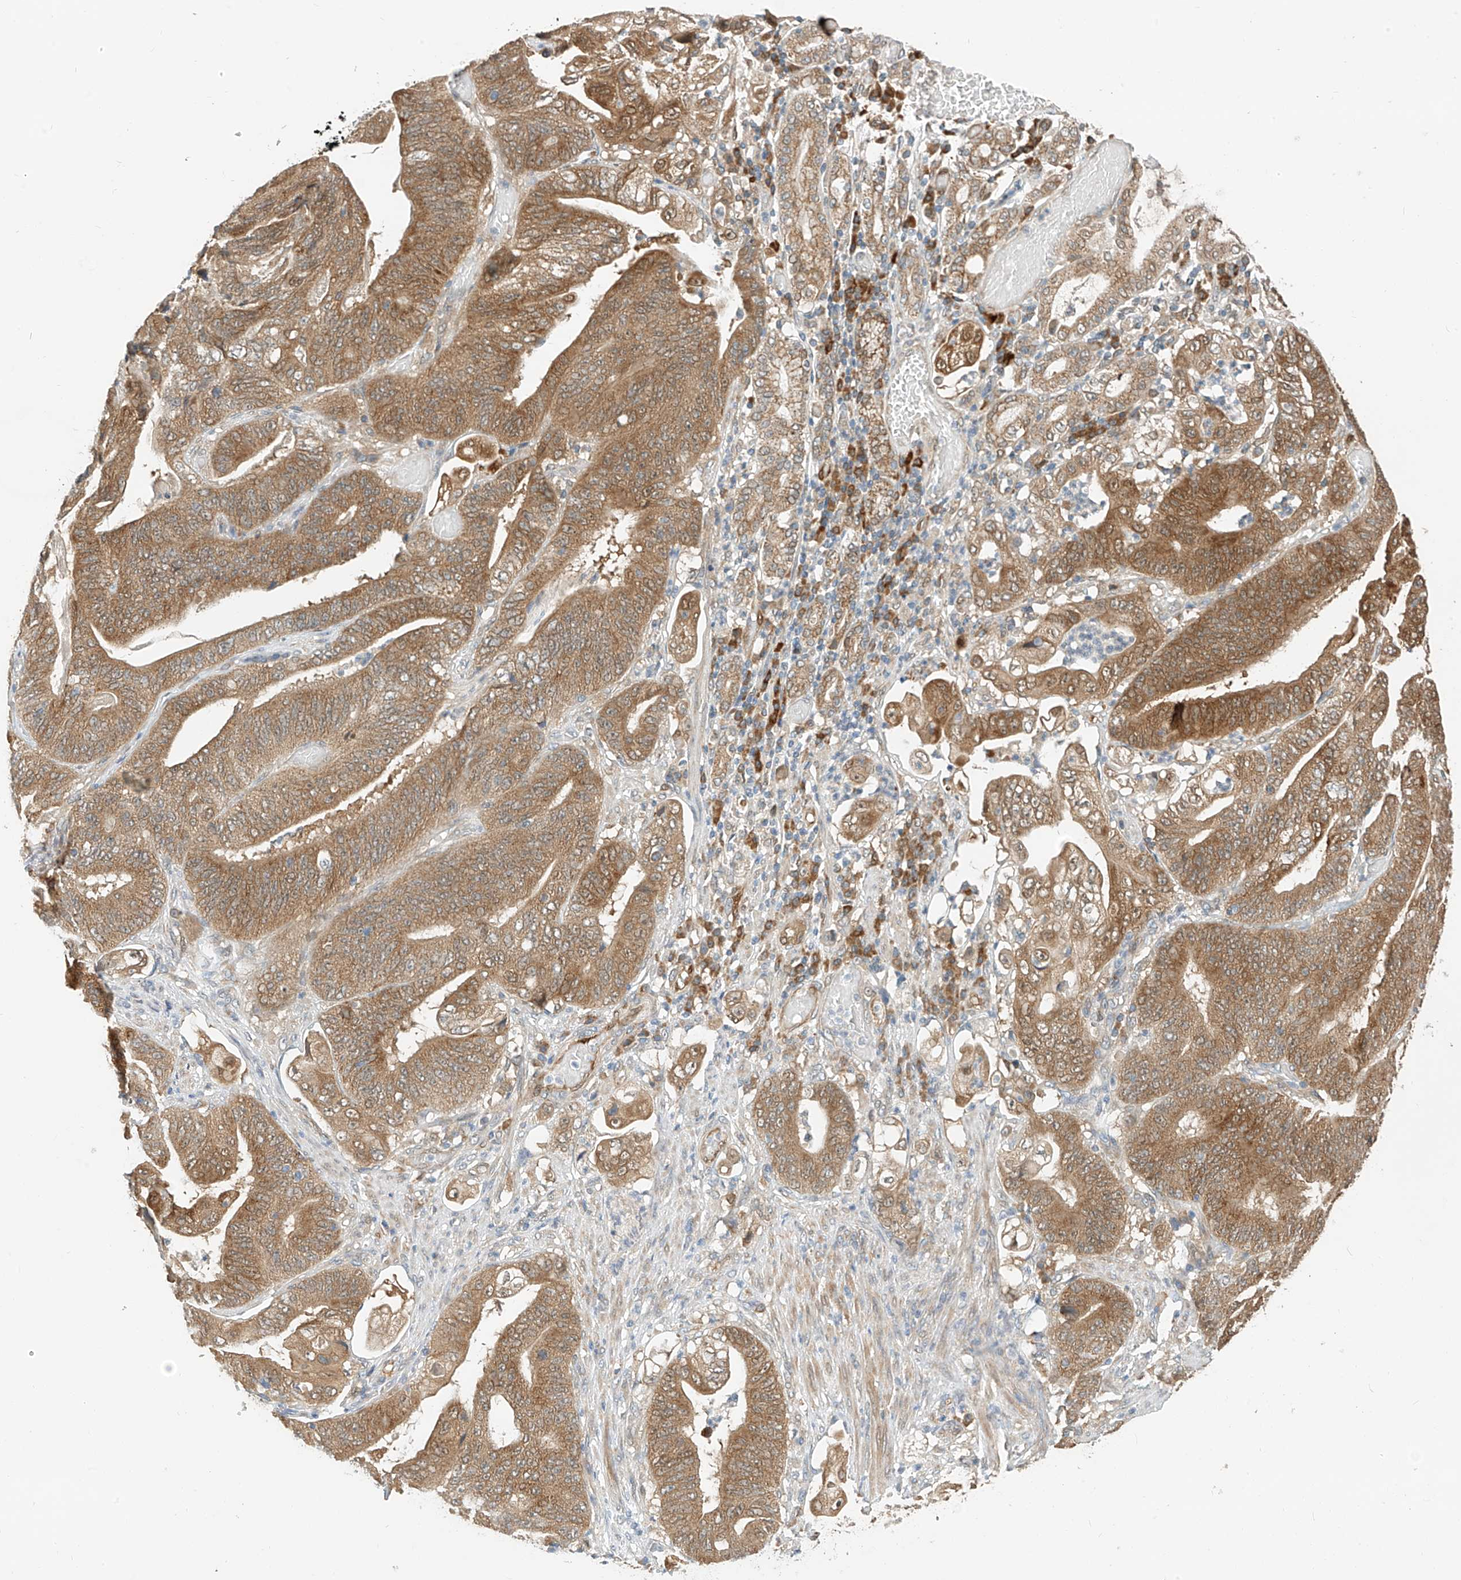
{"staining": {"intensity": "moderate", "quantity": ">75%", "location": "cytoplasmic/membranous"}, "tissue": "stomach cancer", "cell_type": "Tumor cells", "image_type": "cancer", "snomed": [{"axis": "morphology", "description": "Adenocarcinoma, NOS"}, {"axis": "topography", "description": "Stomach"}], "caption": "Stomach cancer (adenocarcinoma) stained for a protein (brown) reveals moderate cytoplasmic/membranous positive staining in approximately >75% of tumor cells.", "gene": "PPA2", "patient": {"sex": "female", "age": 73}}